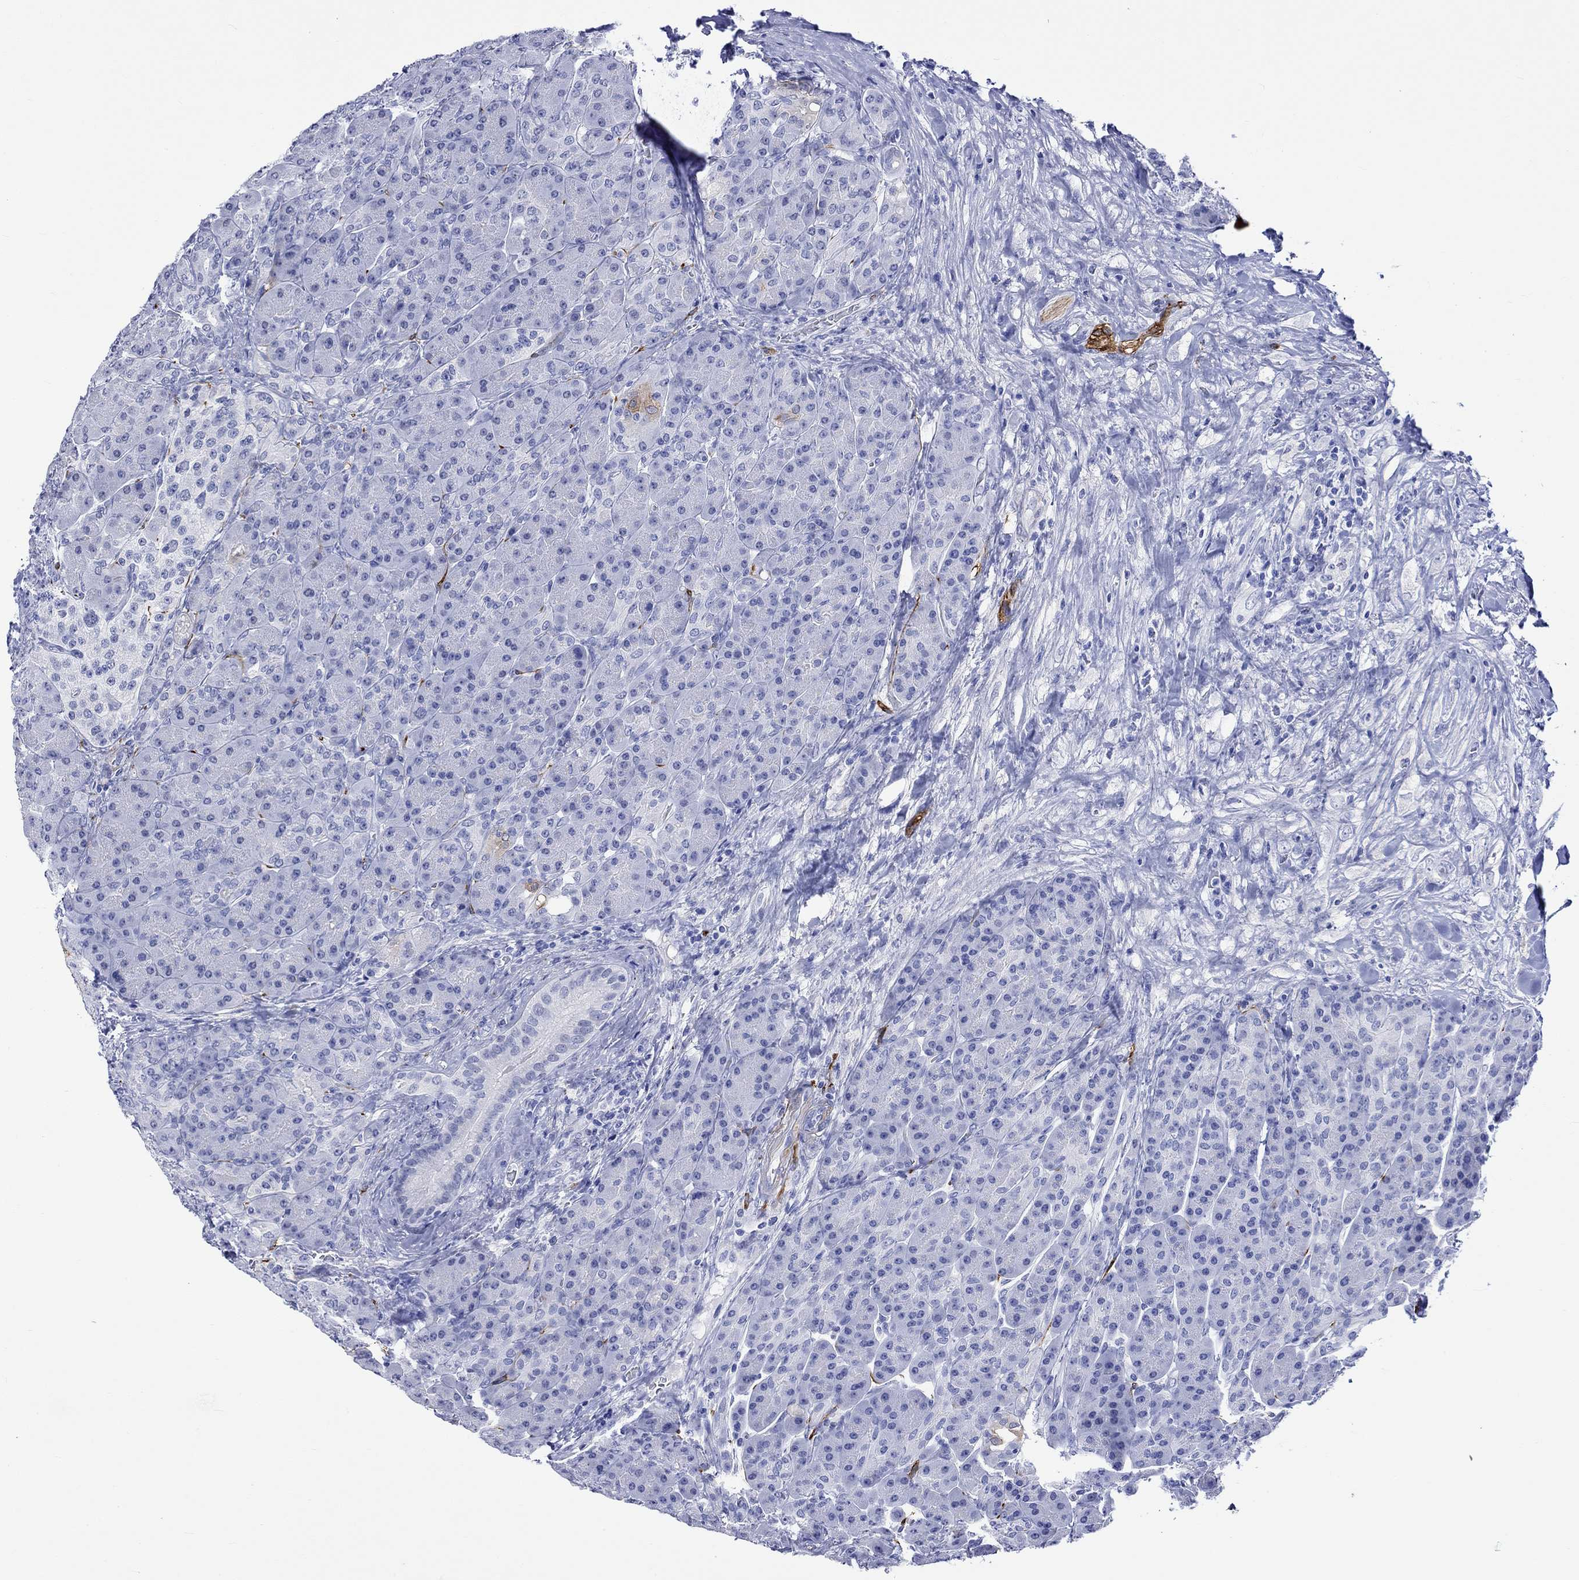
{"staining": {"intensity": "negative", "quantity": "none", "location": "none"}, "tissue": "pancreas", "cell_type": "Exocrine glandular cells", "image_type": "normal", "snomed": [{"axis": "morphology", "description": "Normal tissue, NOS"}, {"axis": "topography", "description": "Pancreas"}], "caption": "This is an immunohistochemistry (IHC) histopathology image of unremarkable human pancreas. There is no expression in exocrine glandular cells.", "gene": "CRYAB", "patient": {"sex": "male", "age": 70}}